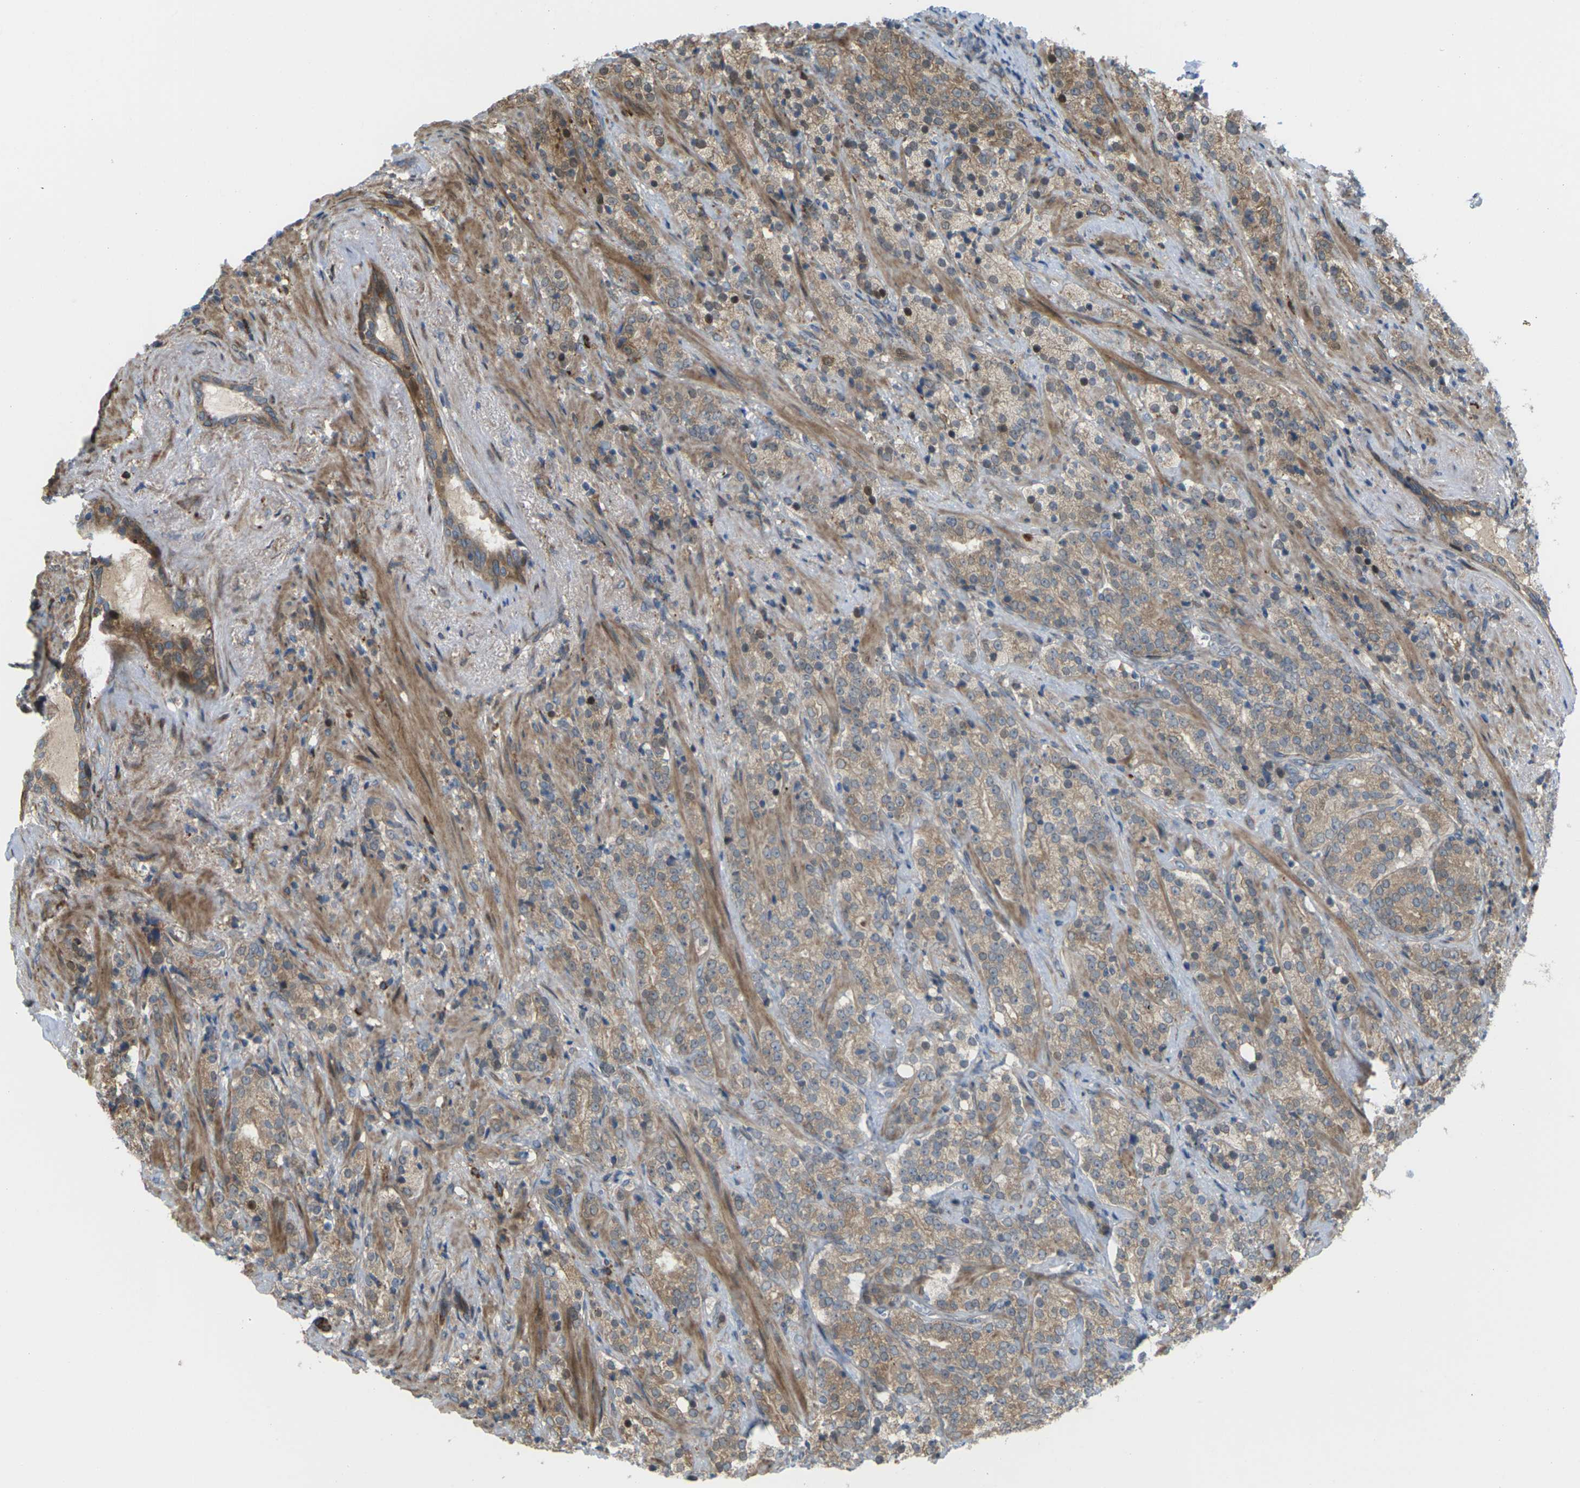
{"staining": {"intensity": "moderate", "quantity": ">75%", "location": "cytoplasmic/membranous"}, "tissue": "prostate cancer", "cell_type": "Tumor cells", "image_type": "cancer", "snomed": [{"axis": "morphology", "description": "Adenocarcinoma, High grade"}, {"axis": "topography", "description": "Prostate"}], "caption": "Prostate adenocarcinoma (high-grade) stained with a protein marker shows moderate staining in tumor cells.", "gene": "ROBO1", "patient": {"sex": "male", "age": 71}}